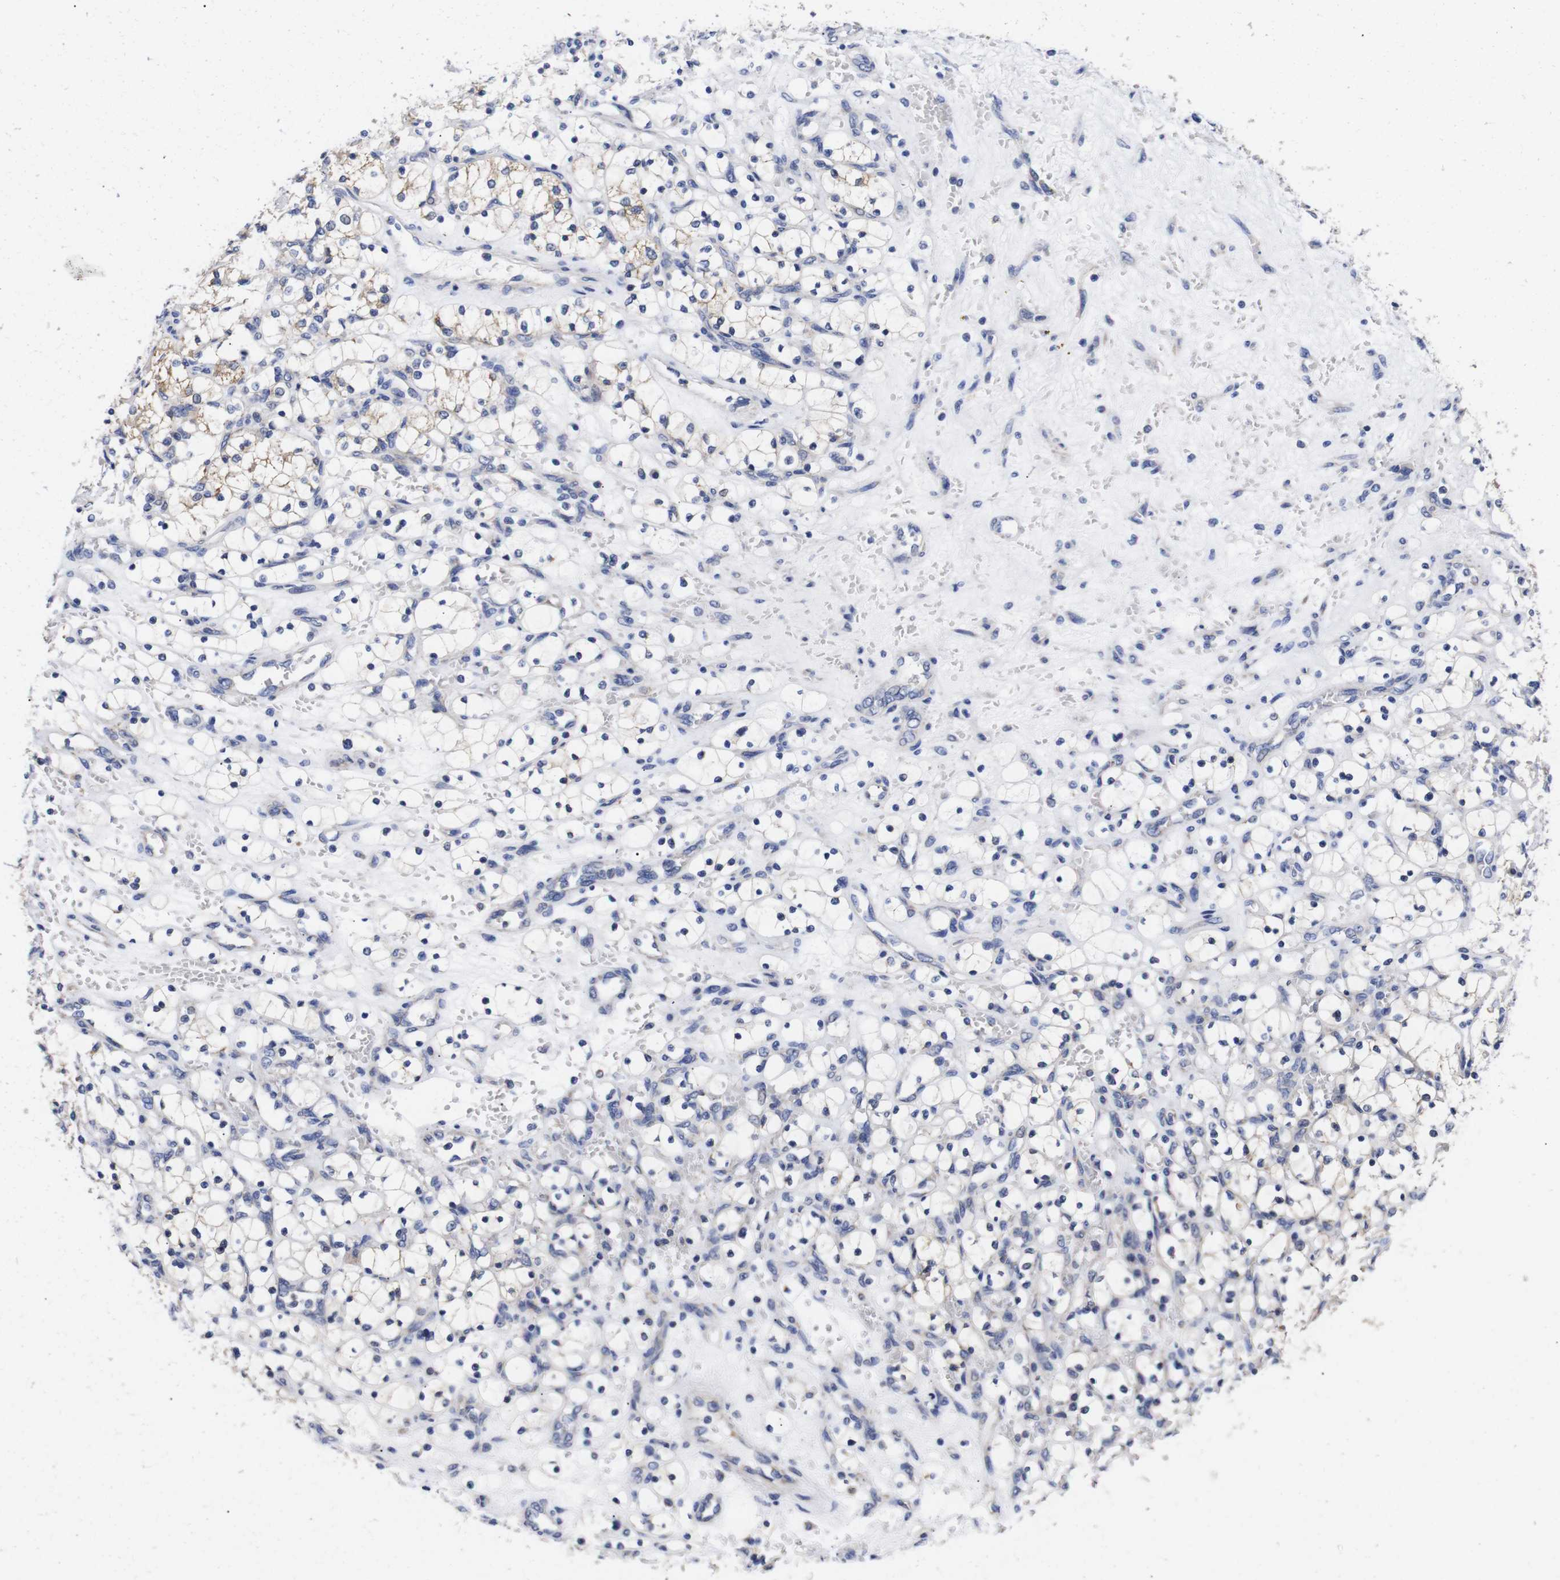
{"staining": {"intensity": "weak", "quantity": "<25%", "location": "cytoplasmic/membranous"}, "tissue": "renal cancer", "cell_type": "Tumor cells", "image_type": "cancer", "snomed": [{"axis": "morphology", "description": "Adenocarcinoma, NOS"}, {"axis": "topography", "description": "Kidney"}], "caption": "A high-resolution histopathology image shows immunohistochemistry (IHC) staining of renal cancer (adenocarcinoma), which reveals no significant positivity in tumor cells.", "gene": "OPN3", "patient": {"sex": "female", "age": 69}}